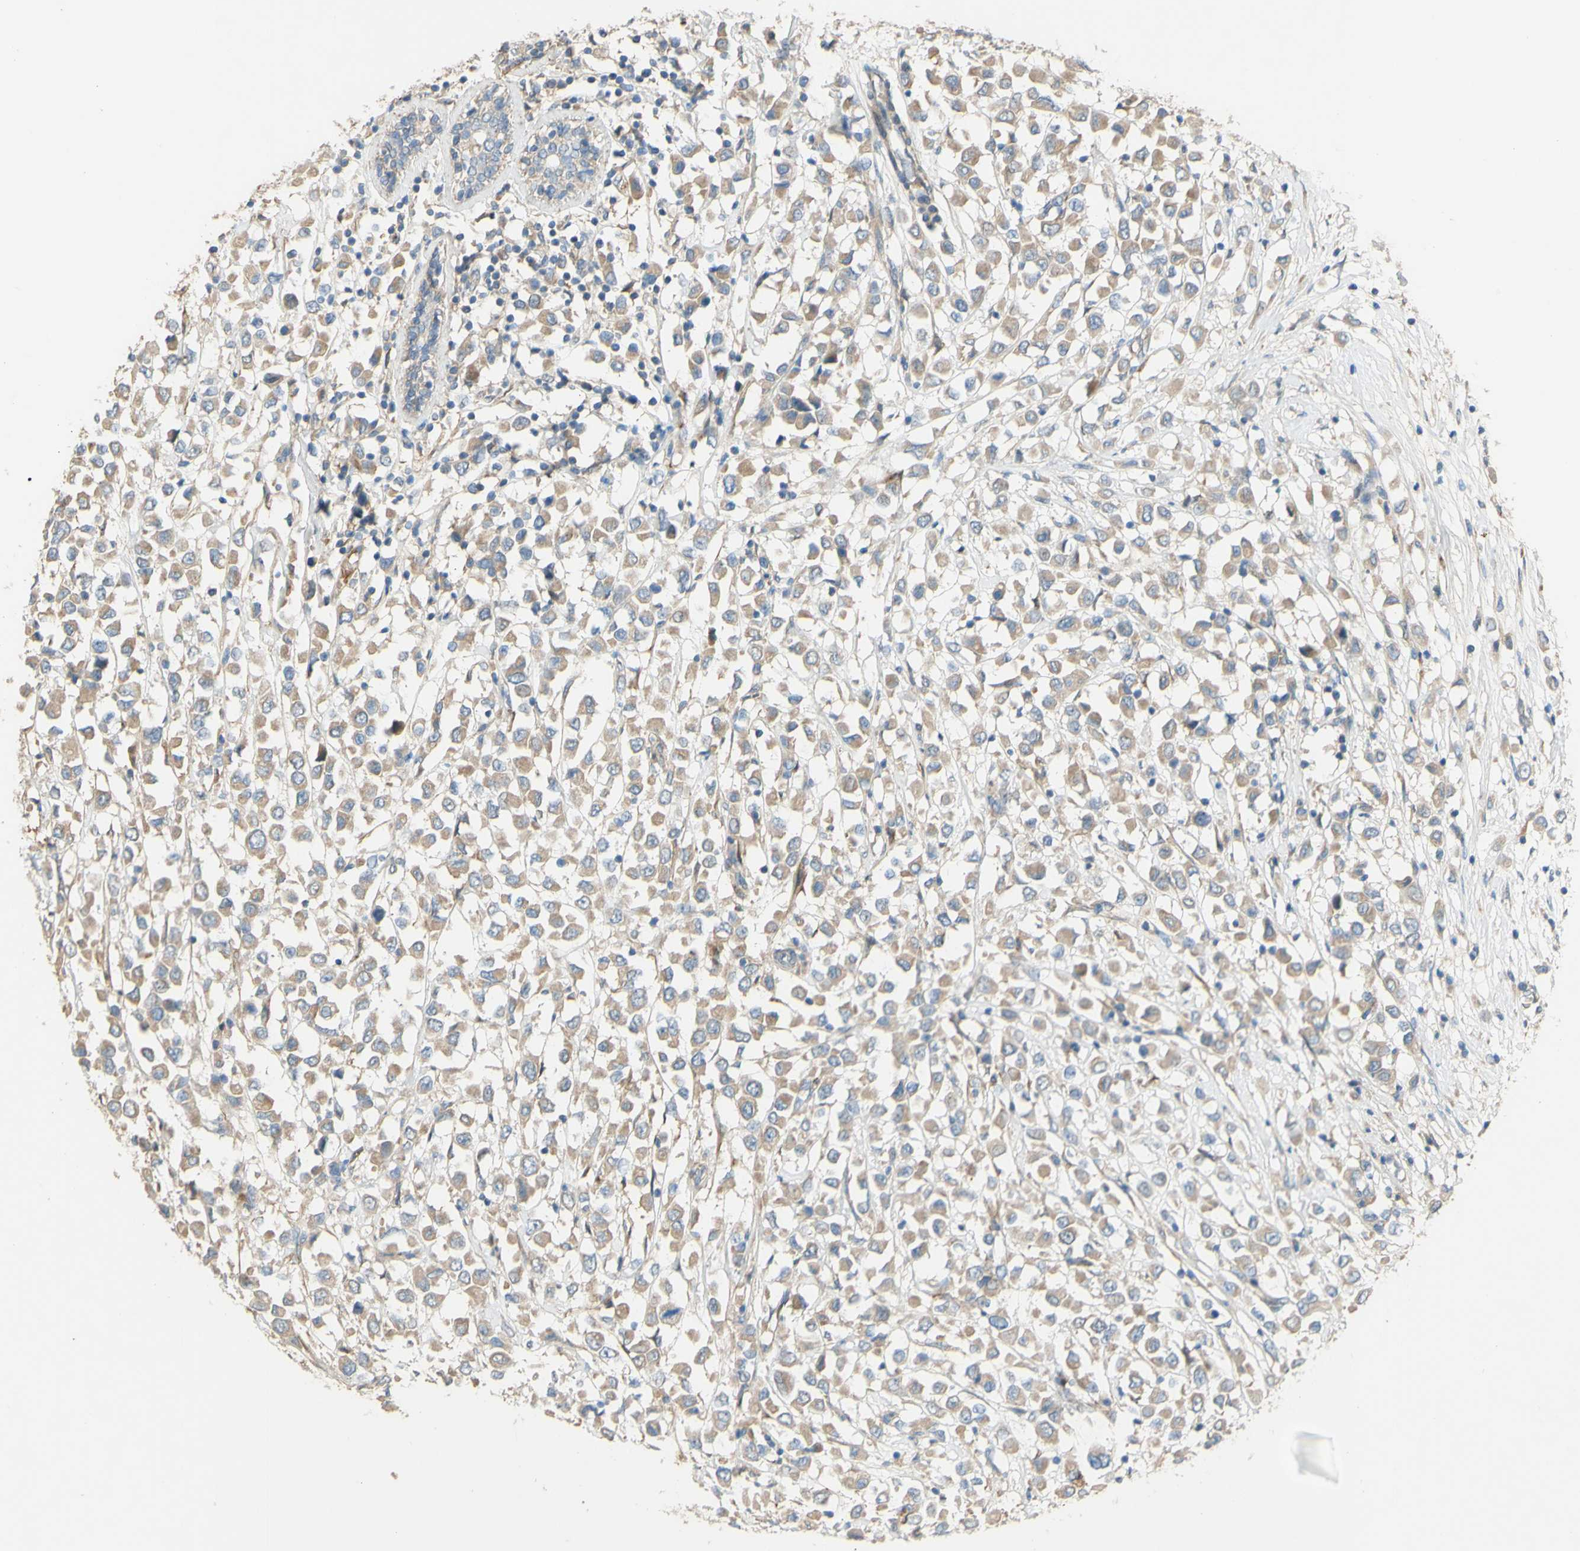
{"staining": {"intensity": "moderate", "quantity": ">75%", "location": "cytoplasmic/membranous"}, "tissue": "breast cancer", "cell_type": "Tumor cells", "image_type": "cancer", "snomed": [{"axis": "morphology", "description": "Duct carcinoma"}, {"axis": "topography", "description": "Breast"}], "caption": "High-magnification brightfield microscopy of infiltrating ductal carcinoma (breast) stained with DAB (brown) and counterstained with hematoxylin (blue). tumor cells exhibit moderate cytoplasmic/membranous staining is present in approximately>75% of cells. Using DAB (brown) and hematoxylin (blue) stains, captured at high magnification using brightfield microscopy.", "gene": "DKK3", "patient": {"sex": "female", "age": 61}}